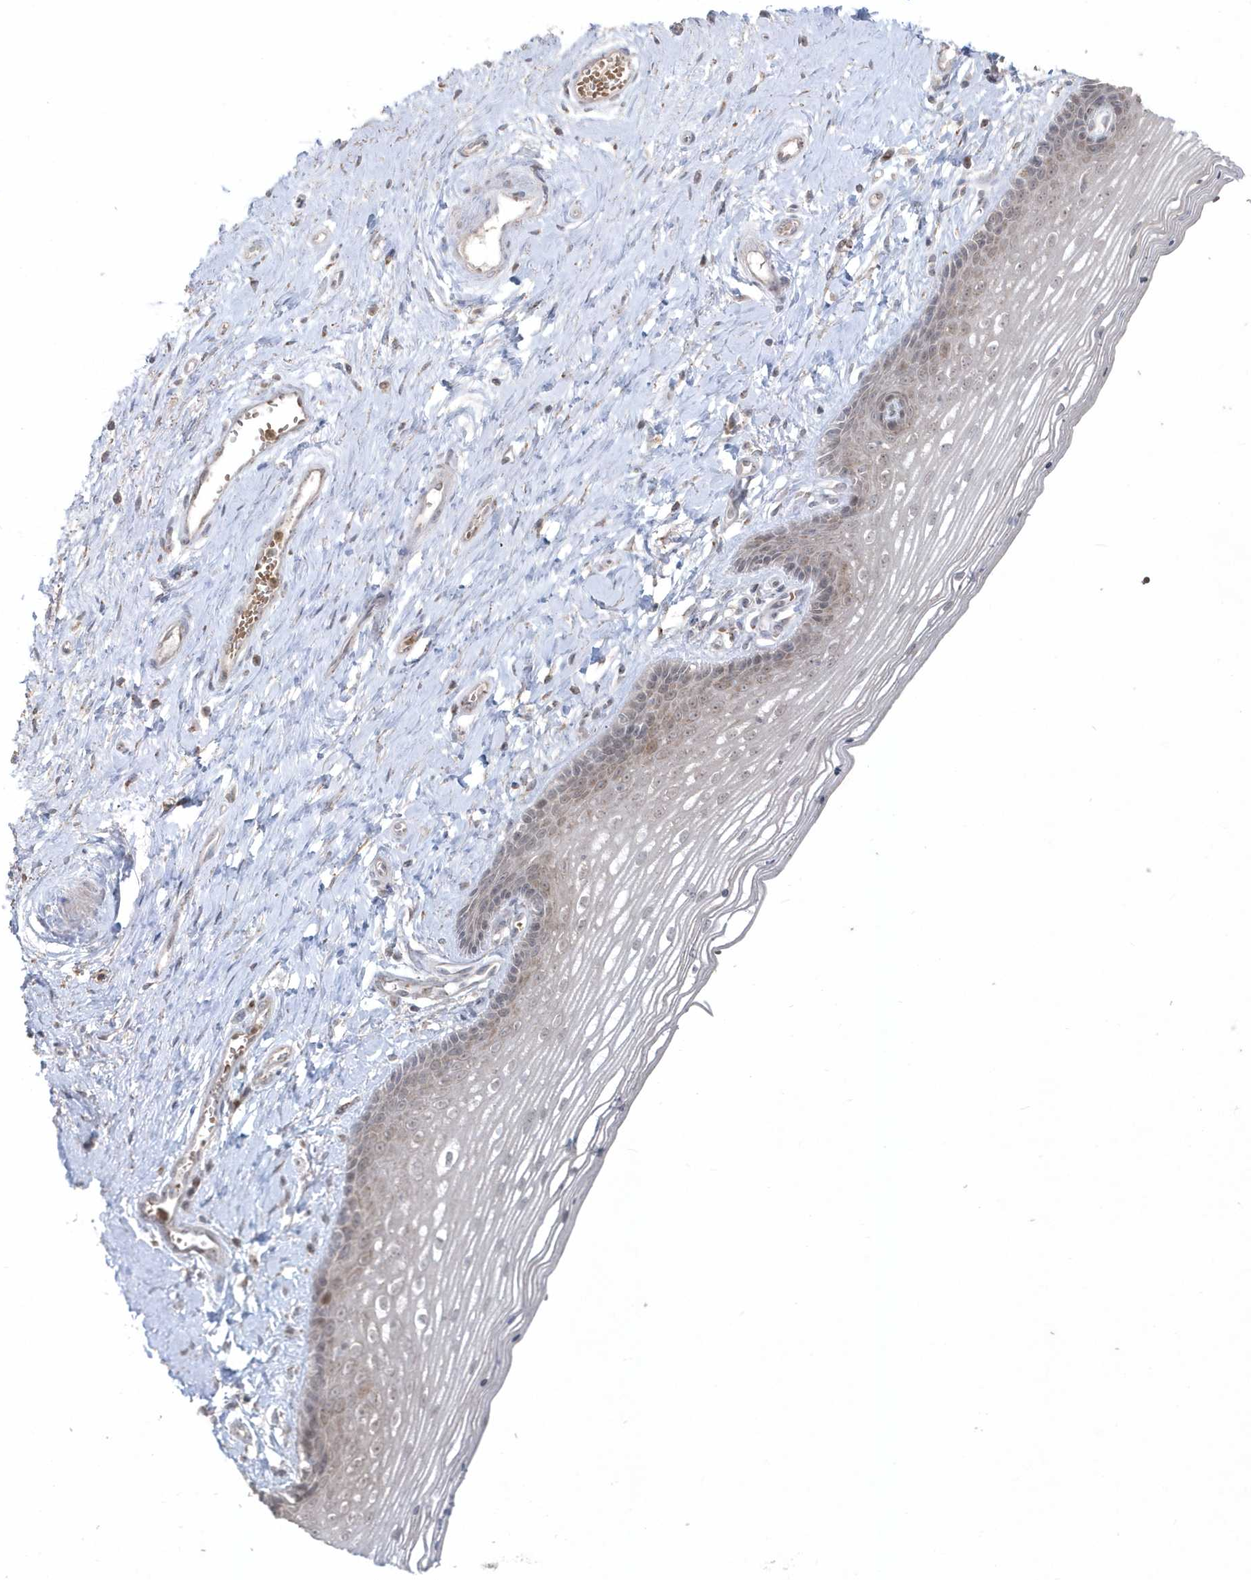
{"staining": {"intensity": "weak", "quantity": "25%-75%", "location": "cytoplasmic/membranous,nuclear"}, "tissue": "vagina", "cell_type": "Squamous epithelial cells", "image_type": "normal", "snomed": [{"axis": "morphology", "description": "Normal tissue, NOS"}, {"axis": "topography", "description": "Vagina"}], "caption": "DAB (3,3'-diaminobenzidine) immunohistochemical staining of unremarkable human vagina shows weak cytoplasmic/membranous,nuclear protein staining in about 25%-75% of squamous epithelial cells.", "gene": "GEMIN6", "patient": {"sex": "female", "age": 46}}